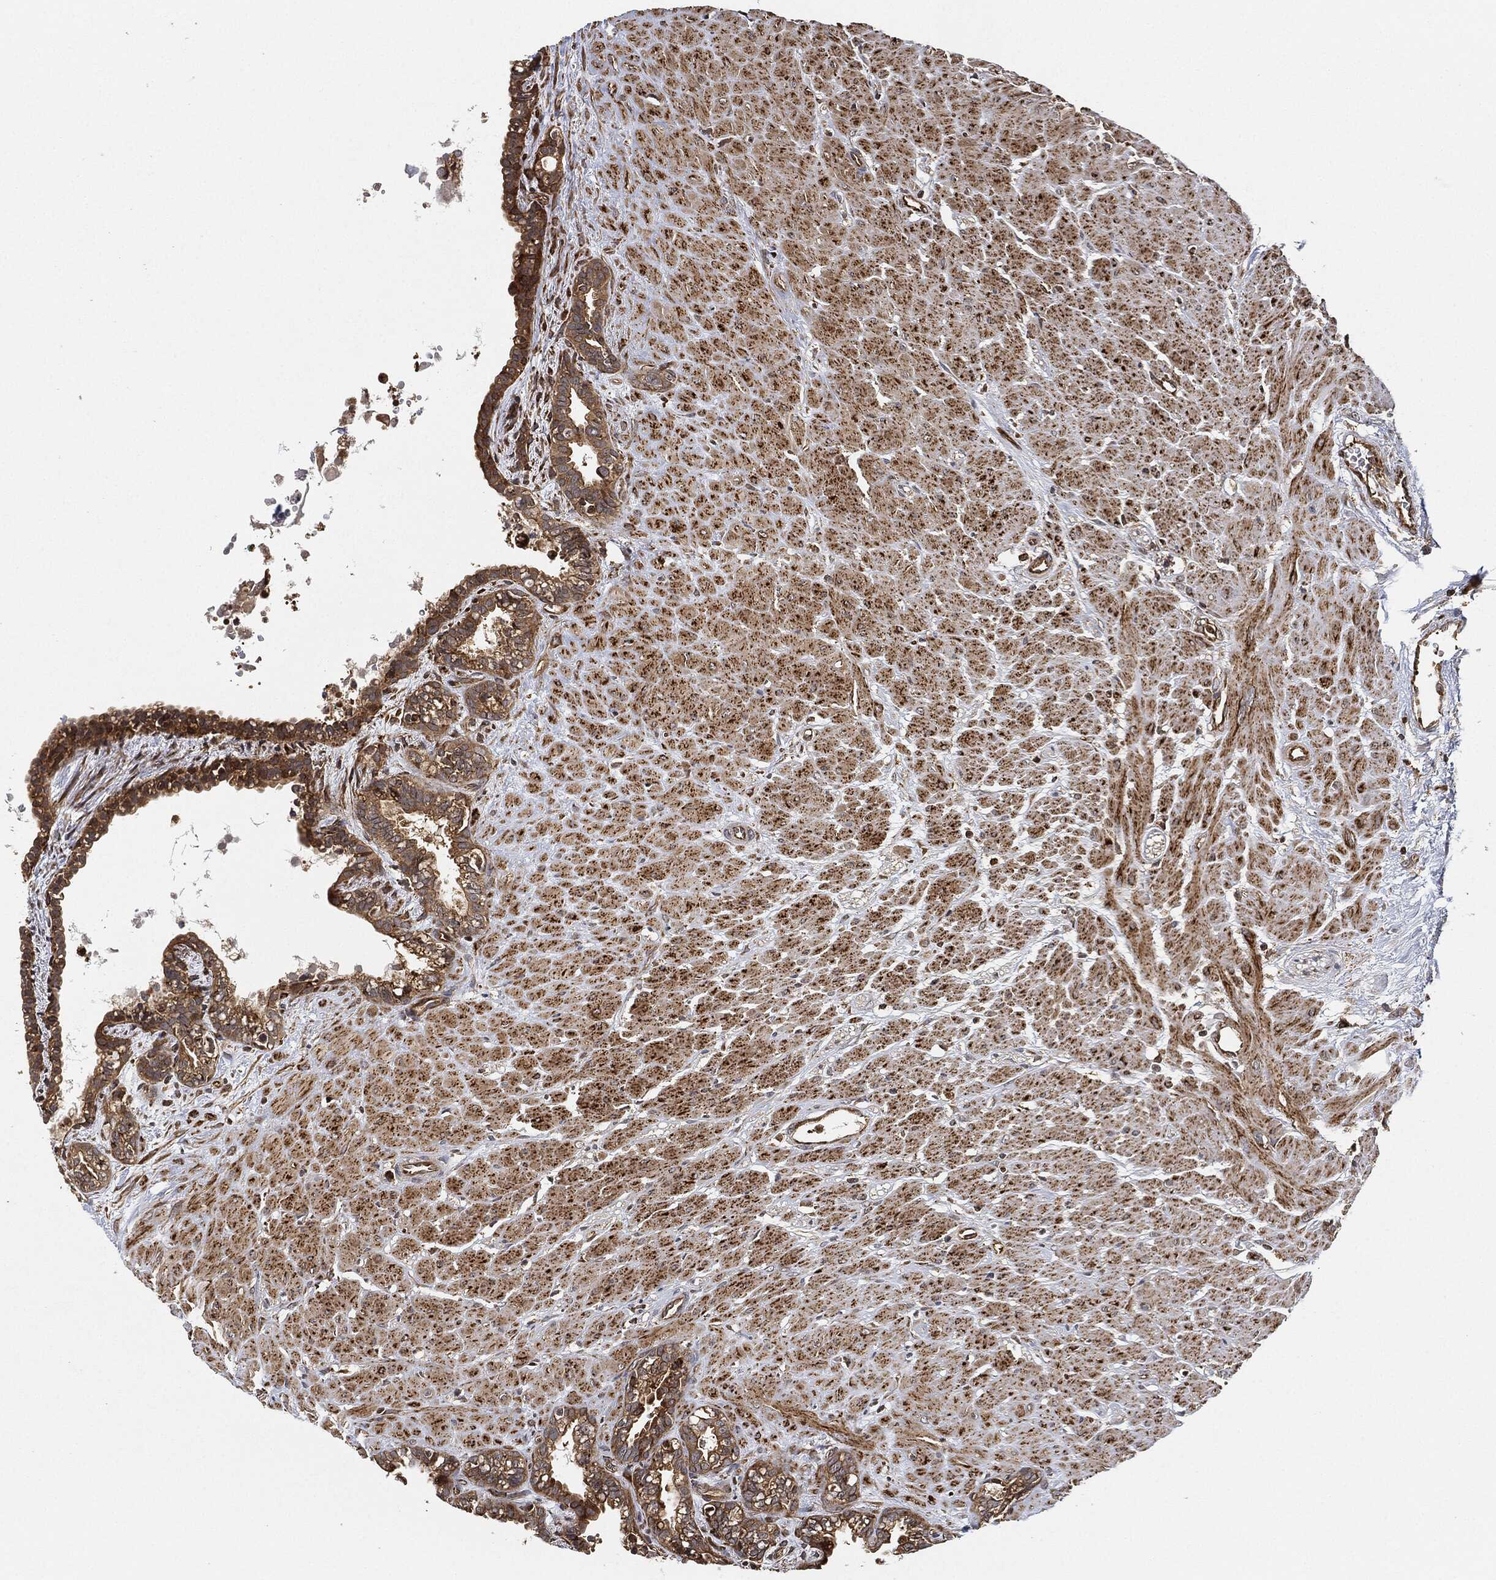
{"staining": {"intensity": "moderate", "quantity": ">75%", "location": "cytoplasmic/membranous"}, "tissue": "seminal vesicle", "cell_type": "Glandular cells", "image_type": "normal", "snomed": [{"axis": "morphology", "description": "Normal tissue, NOS"}, {"axis": "morphology", "description": "Urothelial carcinoma, NOS"}, {"axis": "topography", "description": "Urinary bladder"}, {"axis": "topography", "description": "Seminal veicle"}], "caption": "Immunohistochemical staining of benign human seminal vesicle shows medium levels of moderate cytoplasmic/membranous staining in approximately >75% of glandular cells.", "gene": "MAP3K3", "patient": {"sex": "male", "age": 76}}